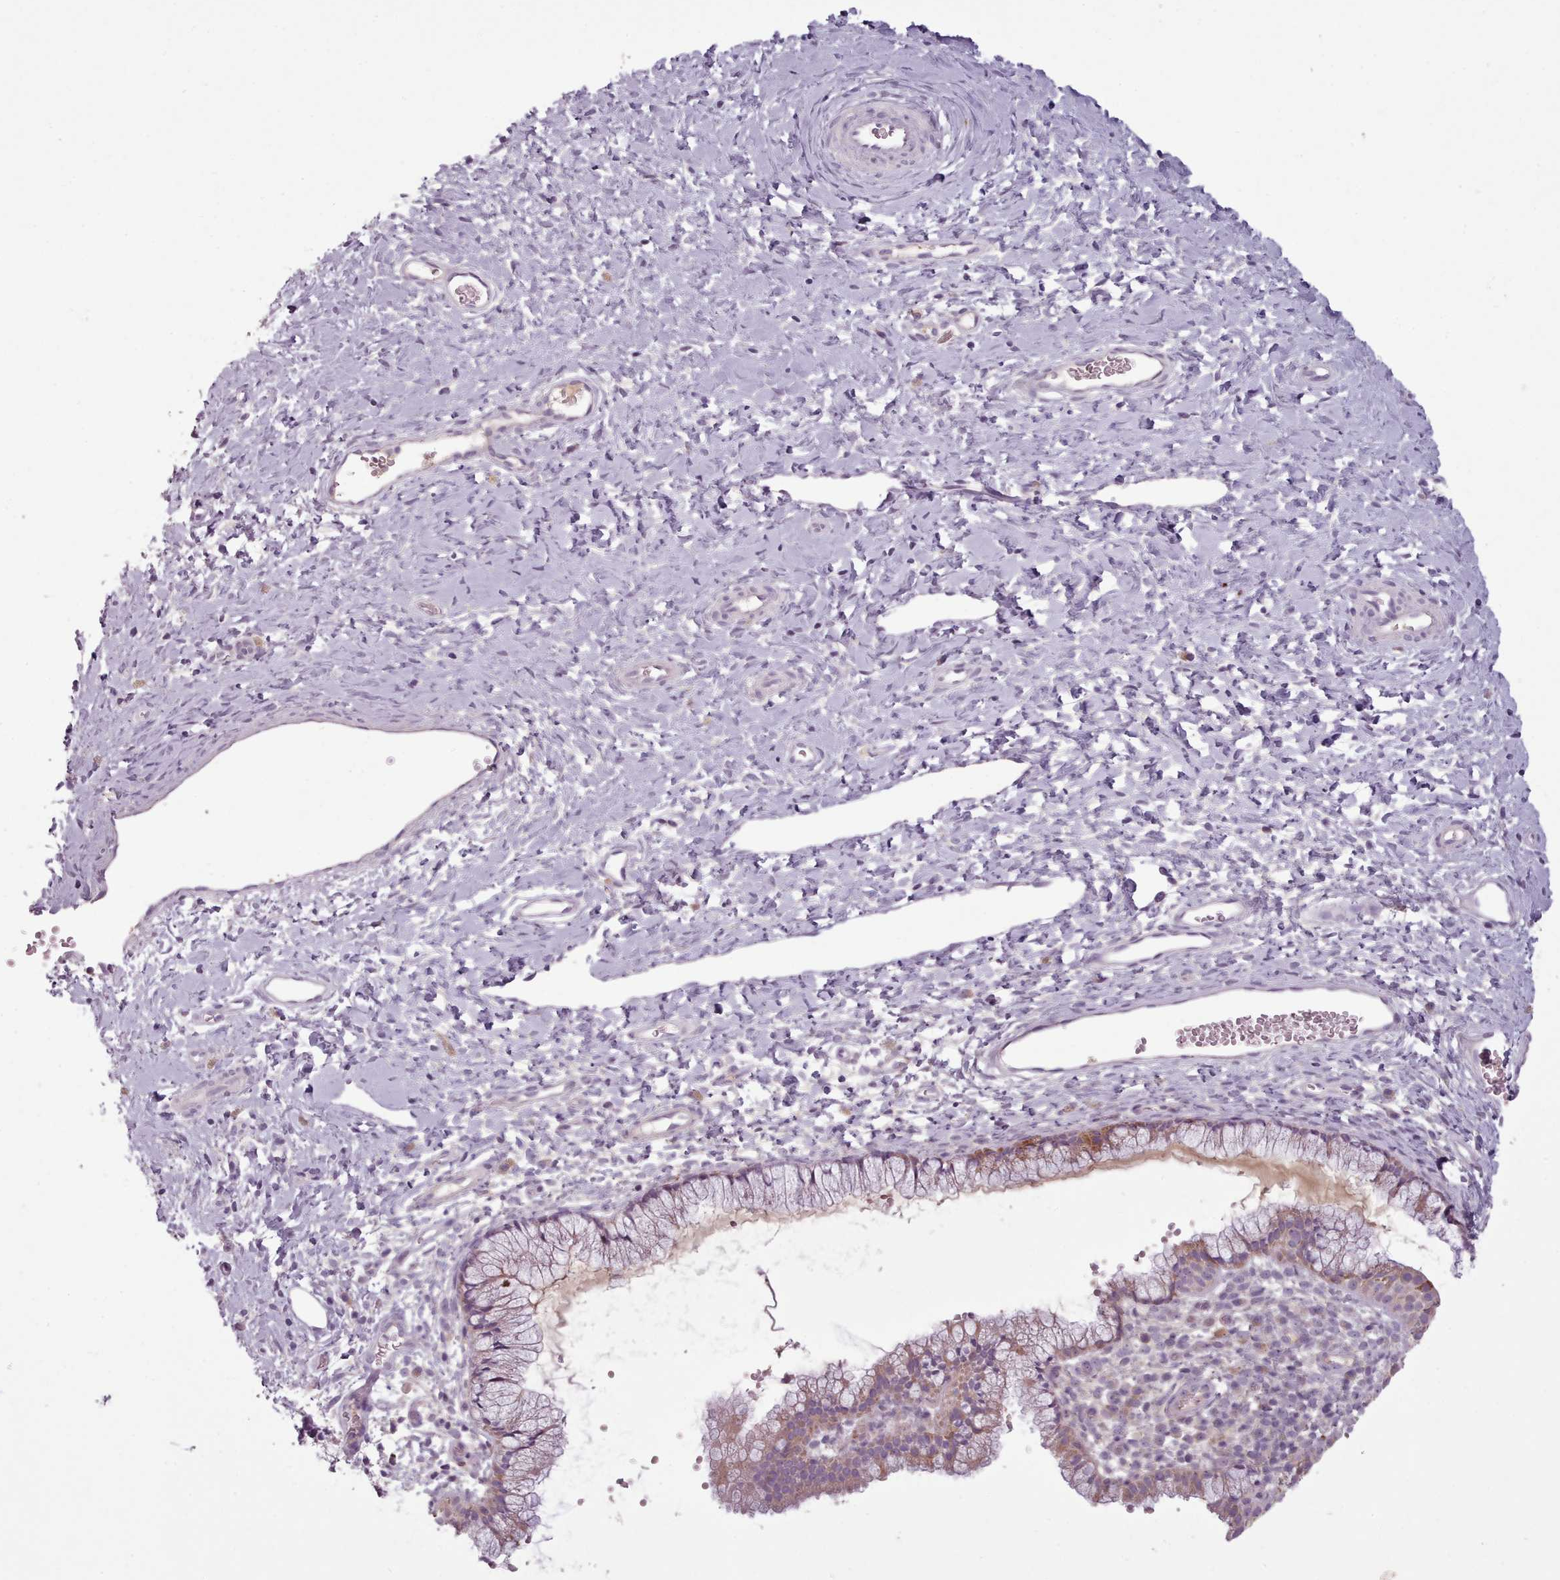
{"staining": {"intensity": "weak", "quantity": "25%-75%", "location": "cytoplasmic/membranous"}, "tissue": "cervix", "cell_type": "Glandular cells", "image_type": "normal", "snomed": [{"axis": "morphology", "description": "Normal tissue, NOS"}, {"axis": "topography", "description": "Cervix"}], "caption": "DAB immunohistochemical staining of benign human cervix displays weak cytoplasmic/membranous protein staining in approximately 25%-75% of glandular cells.", "gene": "LAPTM5", "patient": {"sex": "female", "age": 36}}